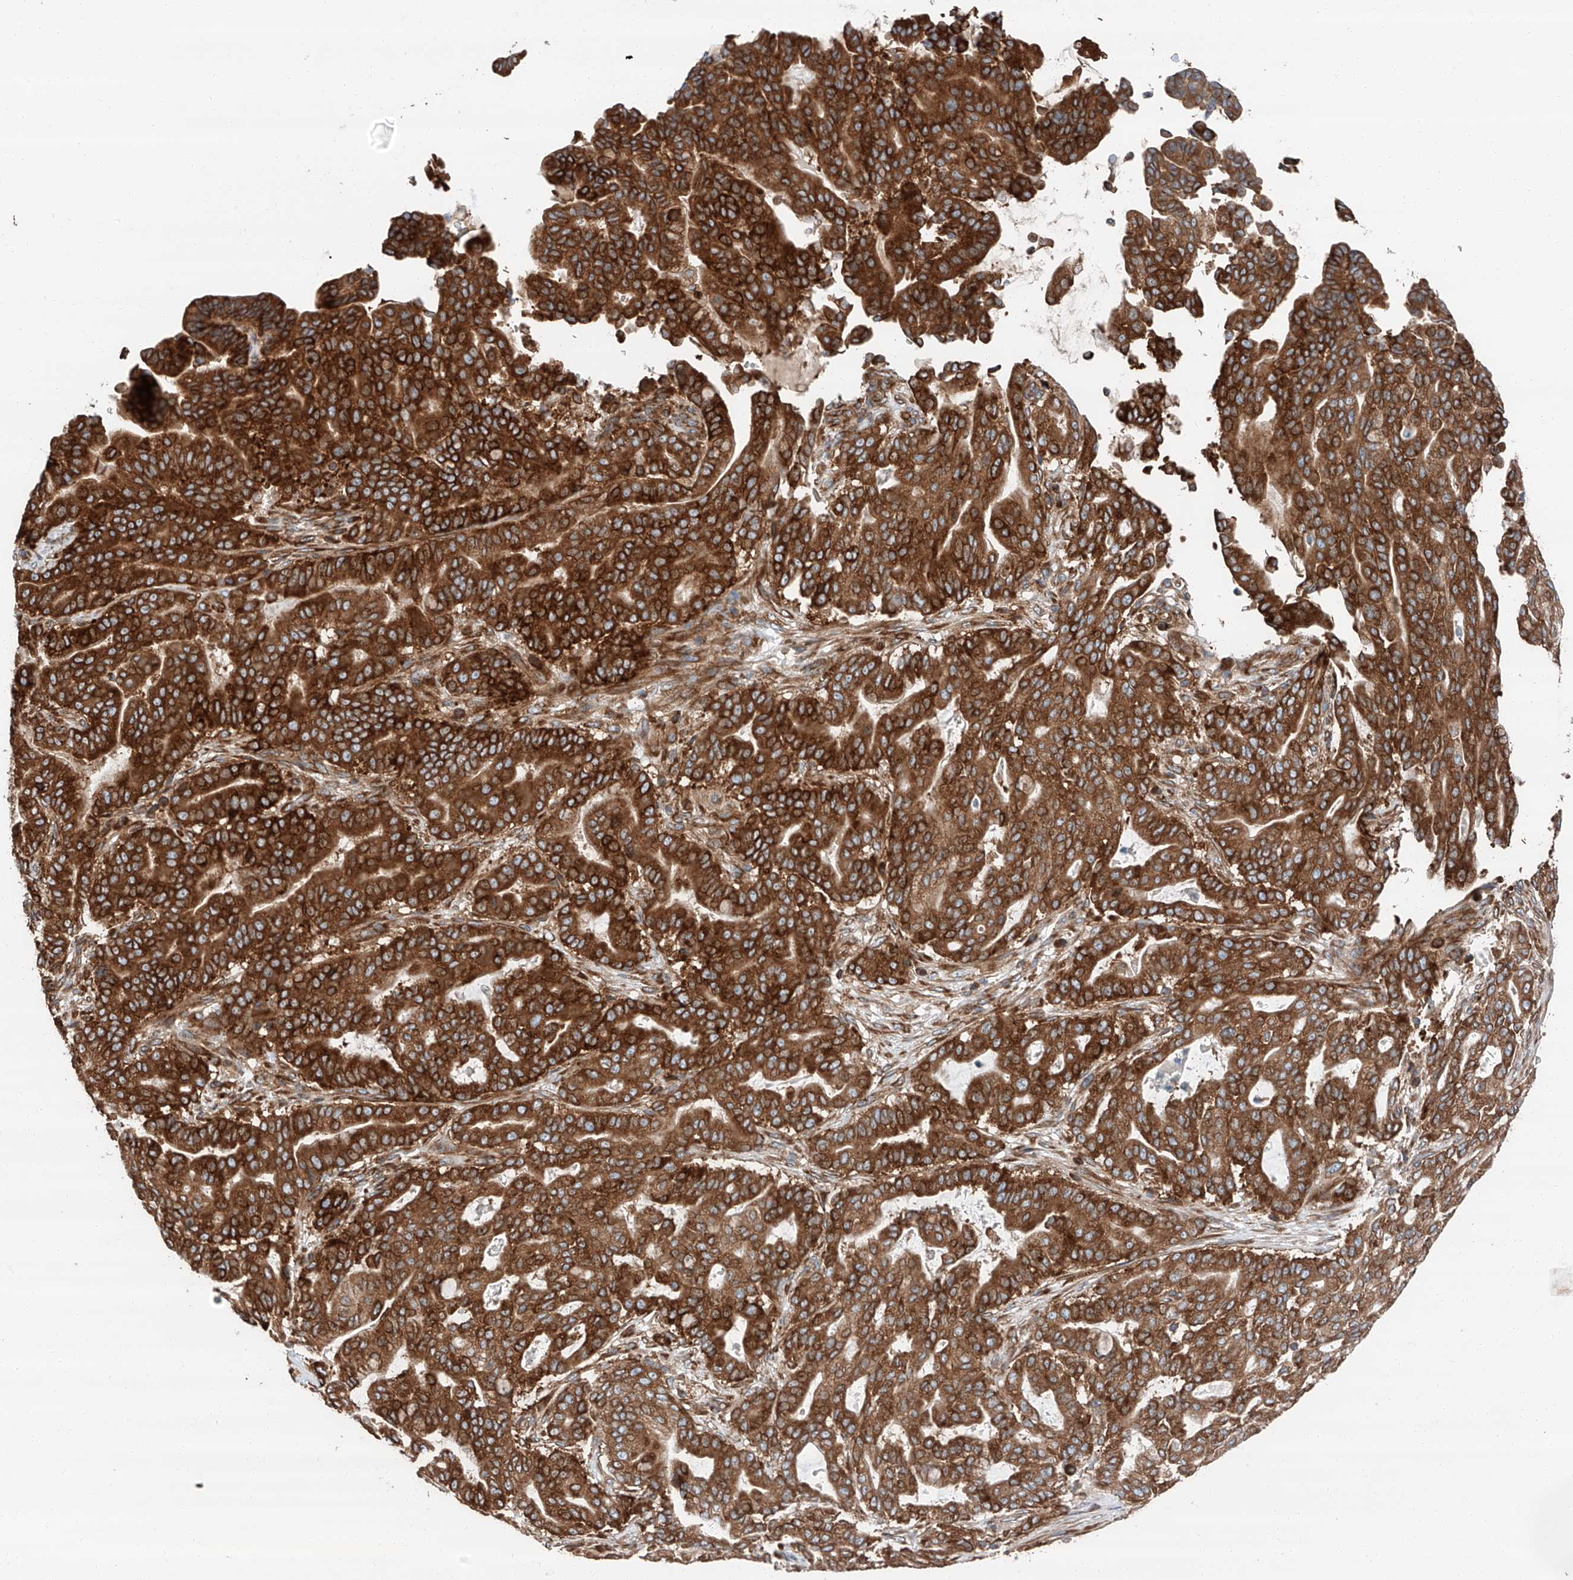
{"staining": {"intensity": "strong", "quantity": ">75%", "location": "cytoplasmic/membranous"}, "tissue": "pancreatic cancer", "cell_type": "Tumor cells", "image_type": "cancer", "snomed": [{"axis": "morphology", "description": "Adenocarcinoma, NOS"}, {"axis": "topography", "description": "Pancreas"}], "caption": "Approximately >75% of tumor cells in human pancreatic cancer display strong cytoplasmic/membranous protein expression as visualized by brown immunohistochemical staining.", "gene": "ZC3H15", "patient": {"sex": "male", "age": 63}}